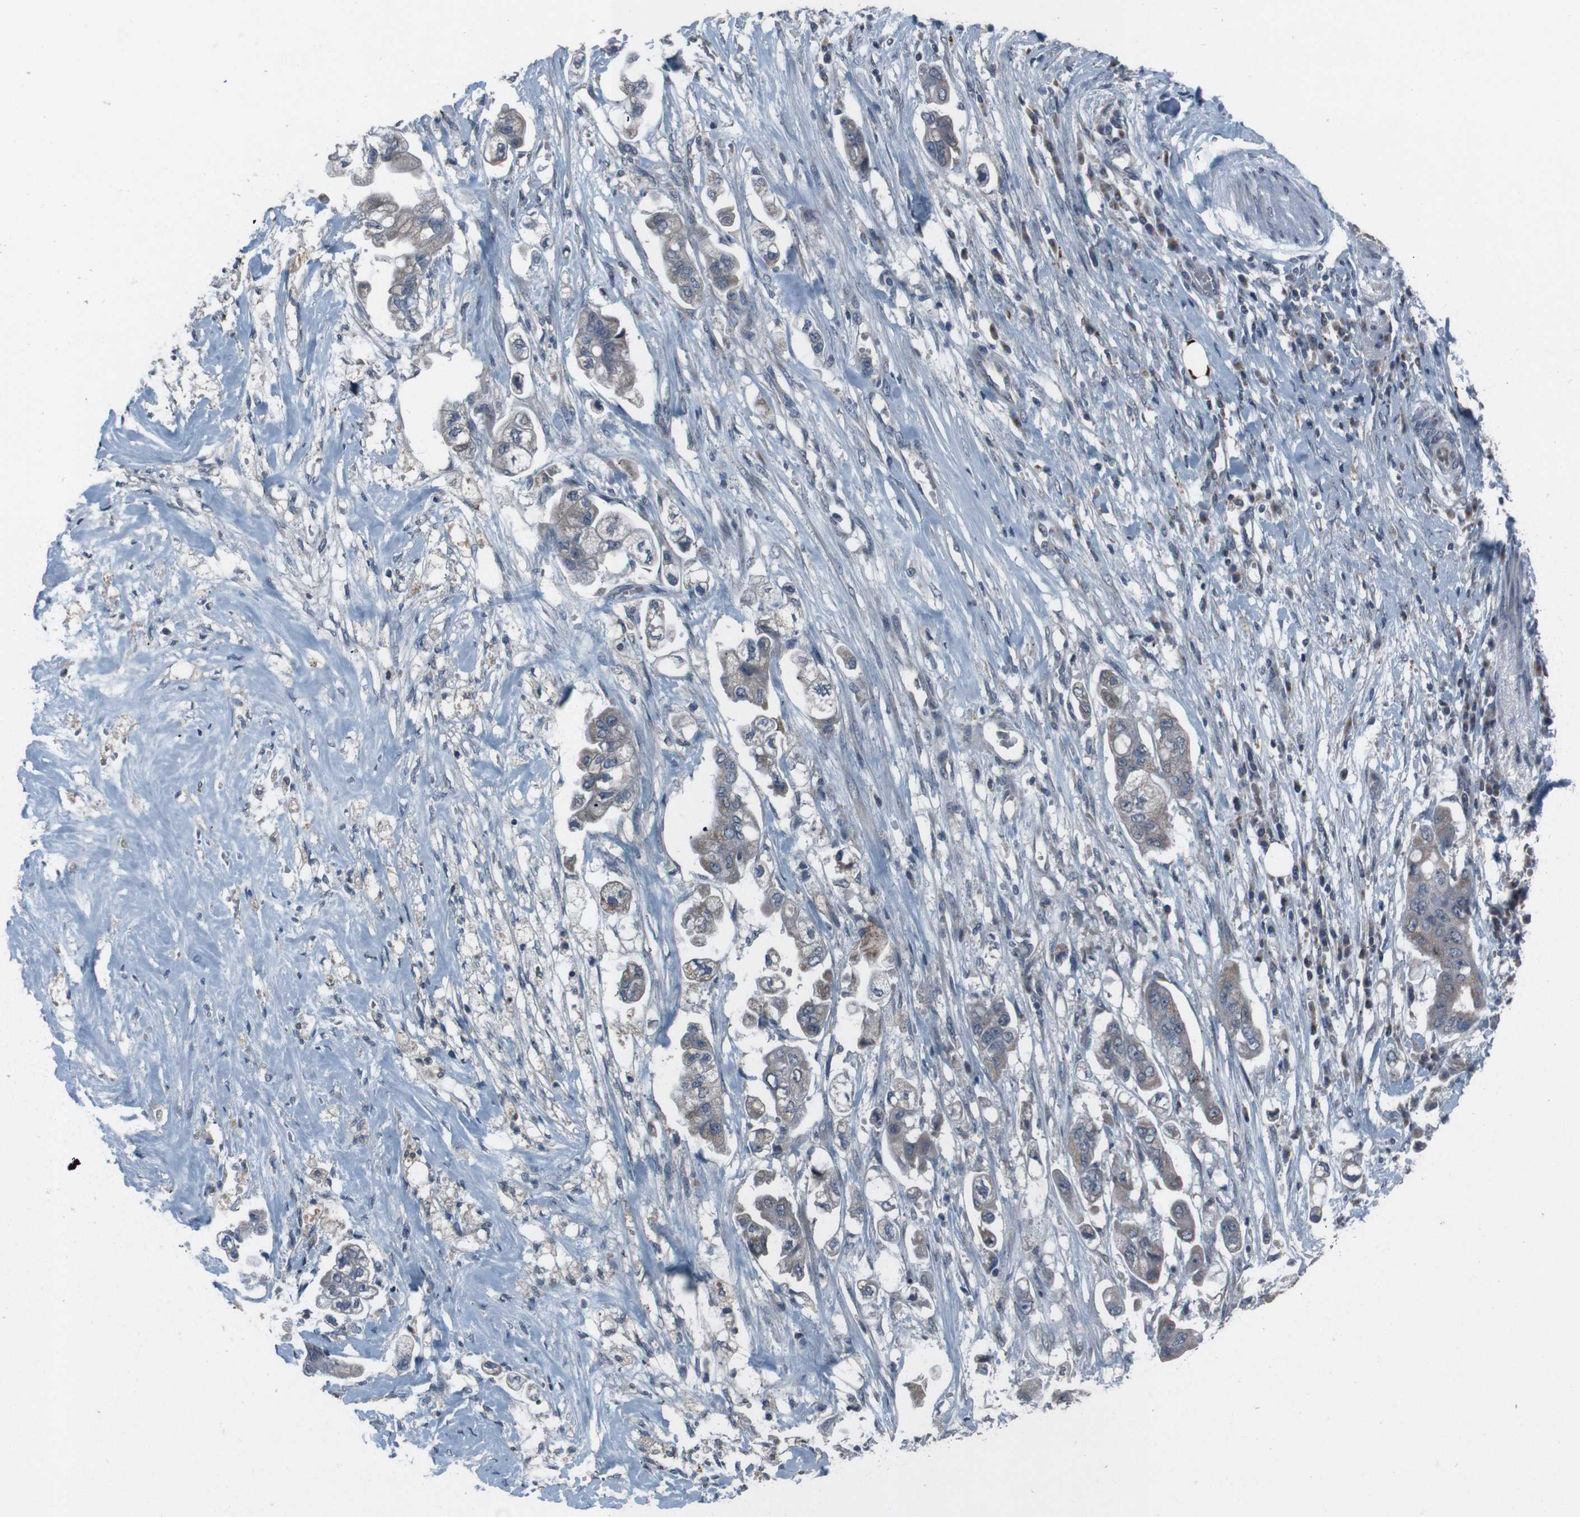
{"staining": {"intensity": "weak", "quantity": ">75%", "location": "cytoplasmic/membranous"}, "tissue": "stomach cancer", "cell_type": "Tumor cells", "image_type": "cancer", "snomed": [{"axis": "morphology", "description": "Adenocarcinoma, NOS"}, {"axis": "topography", "description": "Stomach"}], "caption": "Weak cytoplasmic/membranous protein staining is appreciated in approximately >75% of tumor cells in stomach adenocarcinoma.", "gene": "EFNA5", "patient": {"sex": "male", "age": 62}}